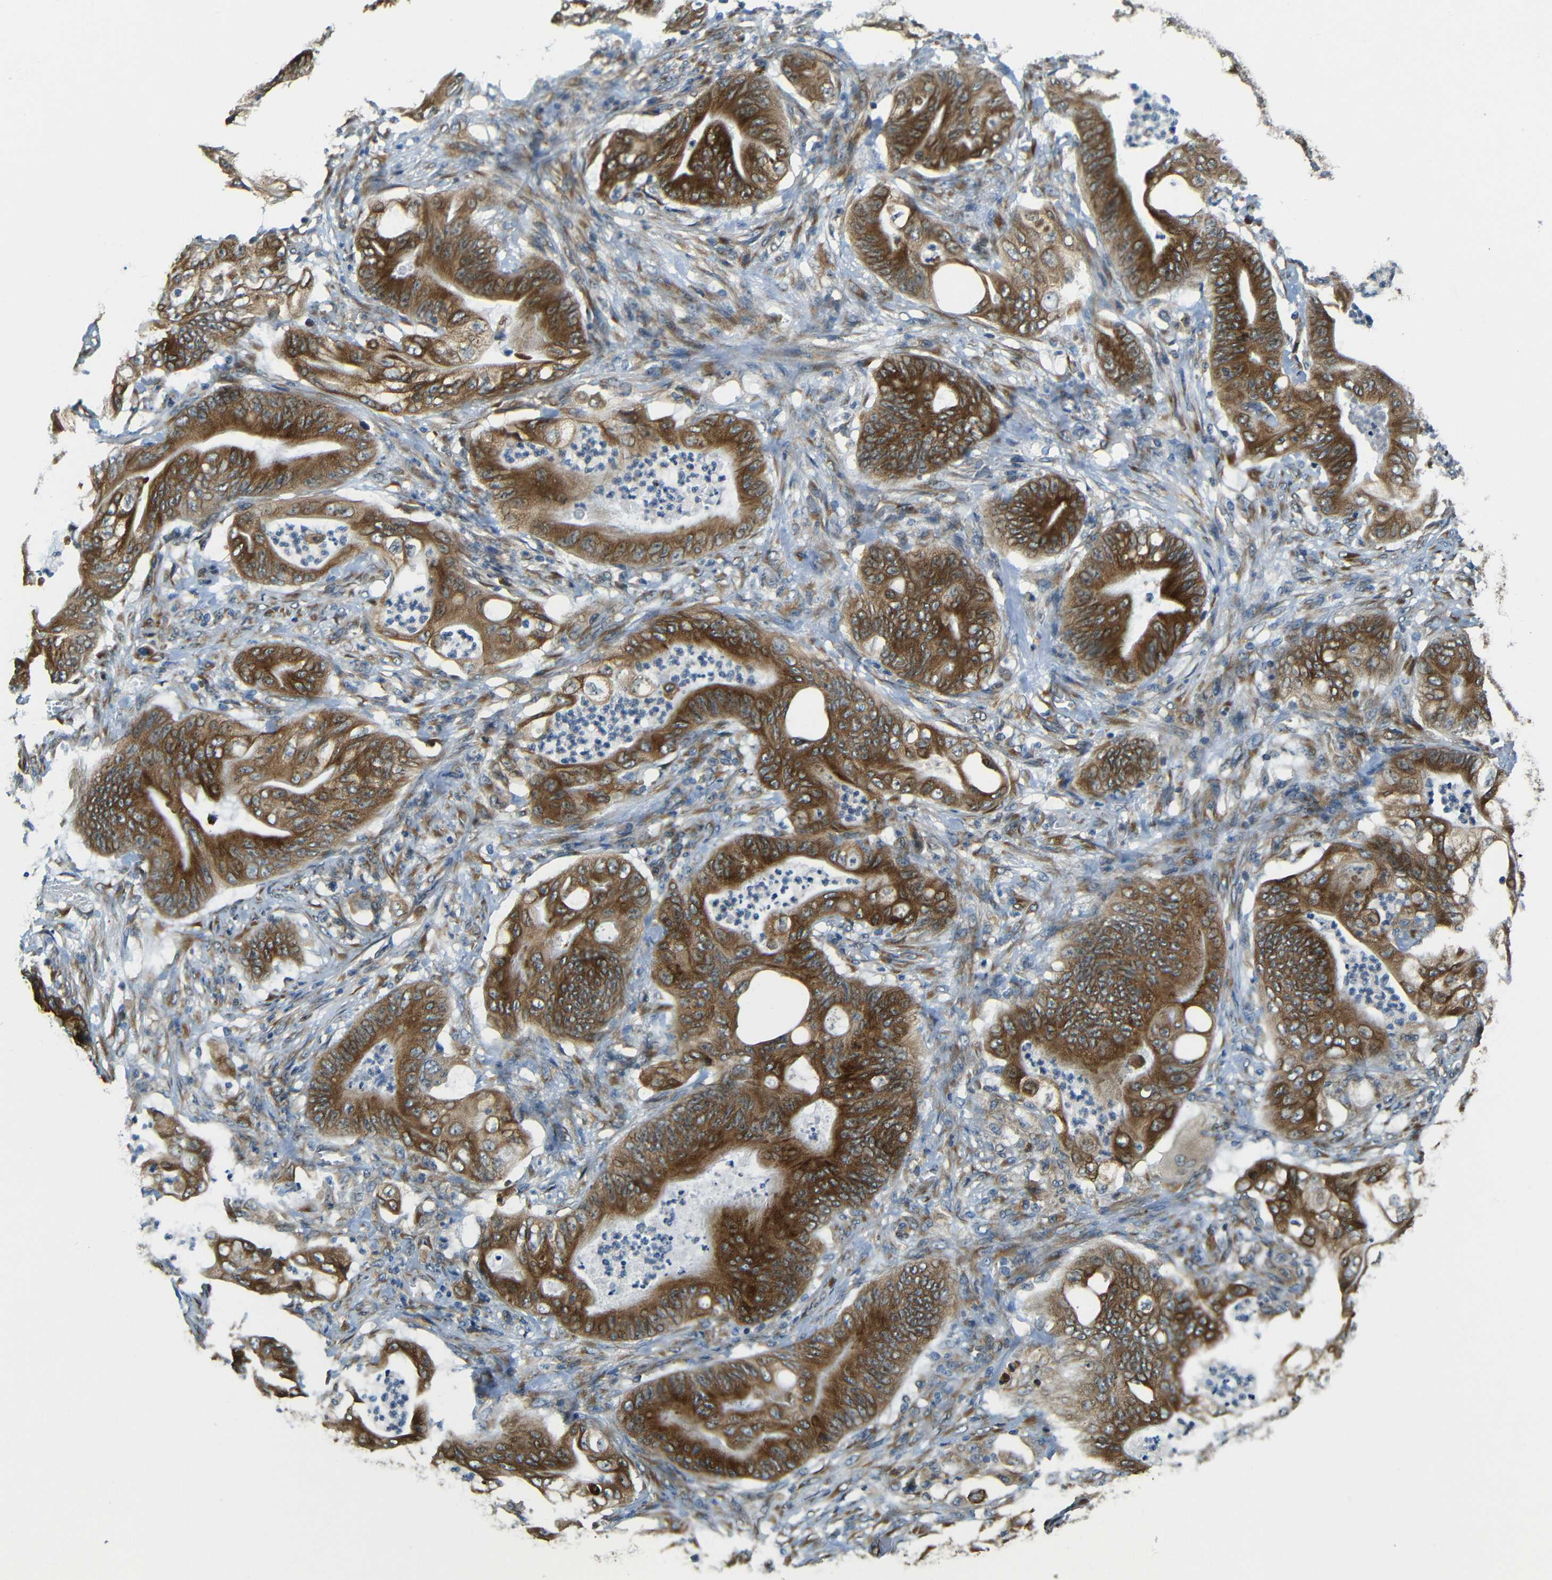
{"staining": {"intensity": "strong", "quantity": ">75%", "location": "cytoplasmic/membranous"}, "tissue": "stomach cancer", "cell_type": "Tumor cells", "image_type": "cancer", "snomed": [{"axis": "morphology", "description": "Adenocarcinoma, NOS"}, {"axis": "topography", "description": "Stomach"}], "caption": "Stomach cancer (adenocarcinoma) stained with a protein marker demonstrates strong staining in tumor cells.", "gene": "VAPB", "patient": {"sex": "female", "age": 73}}